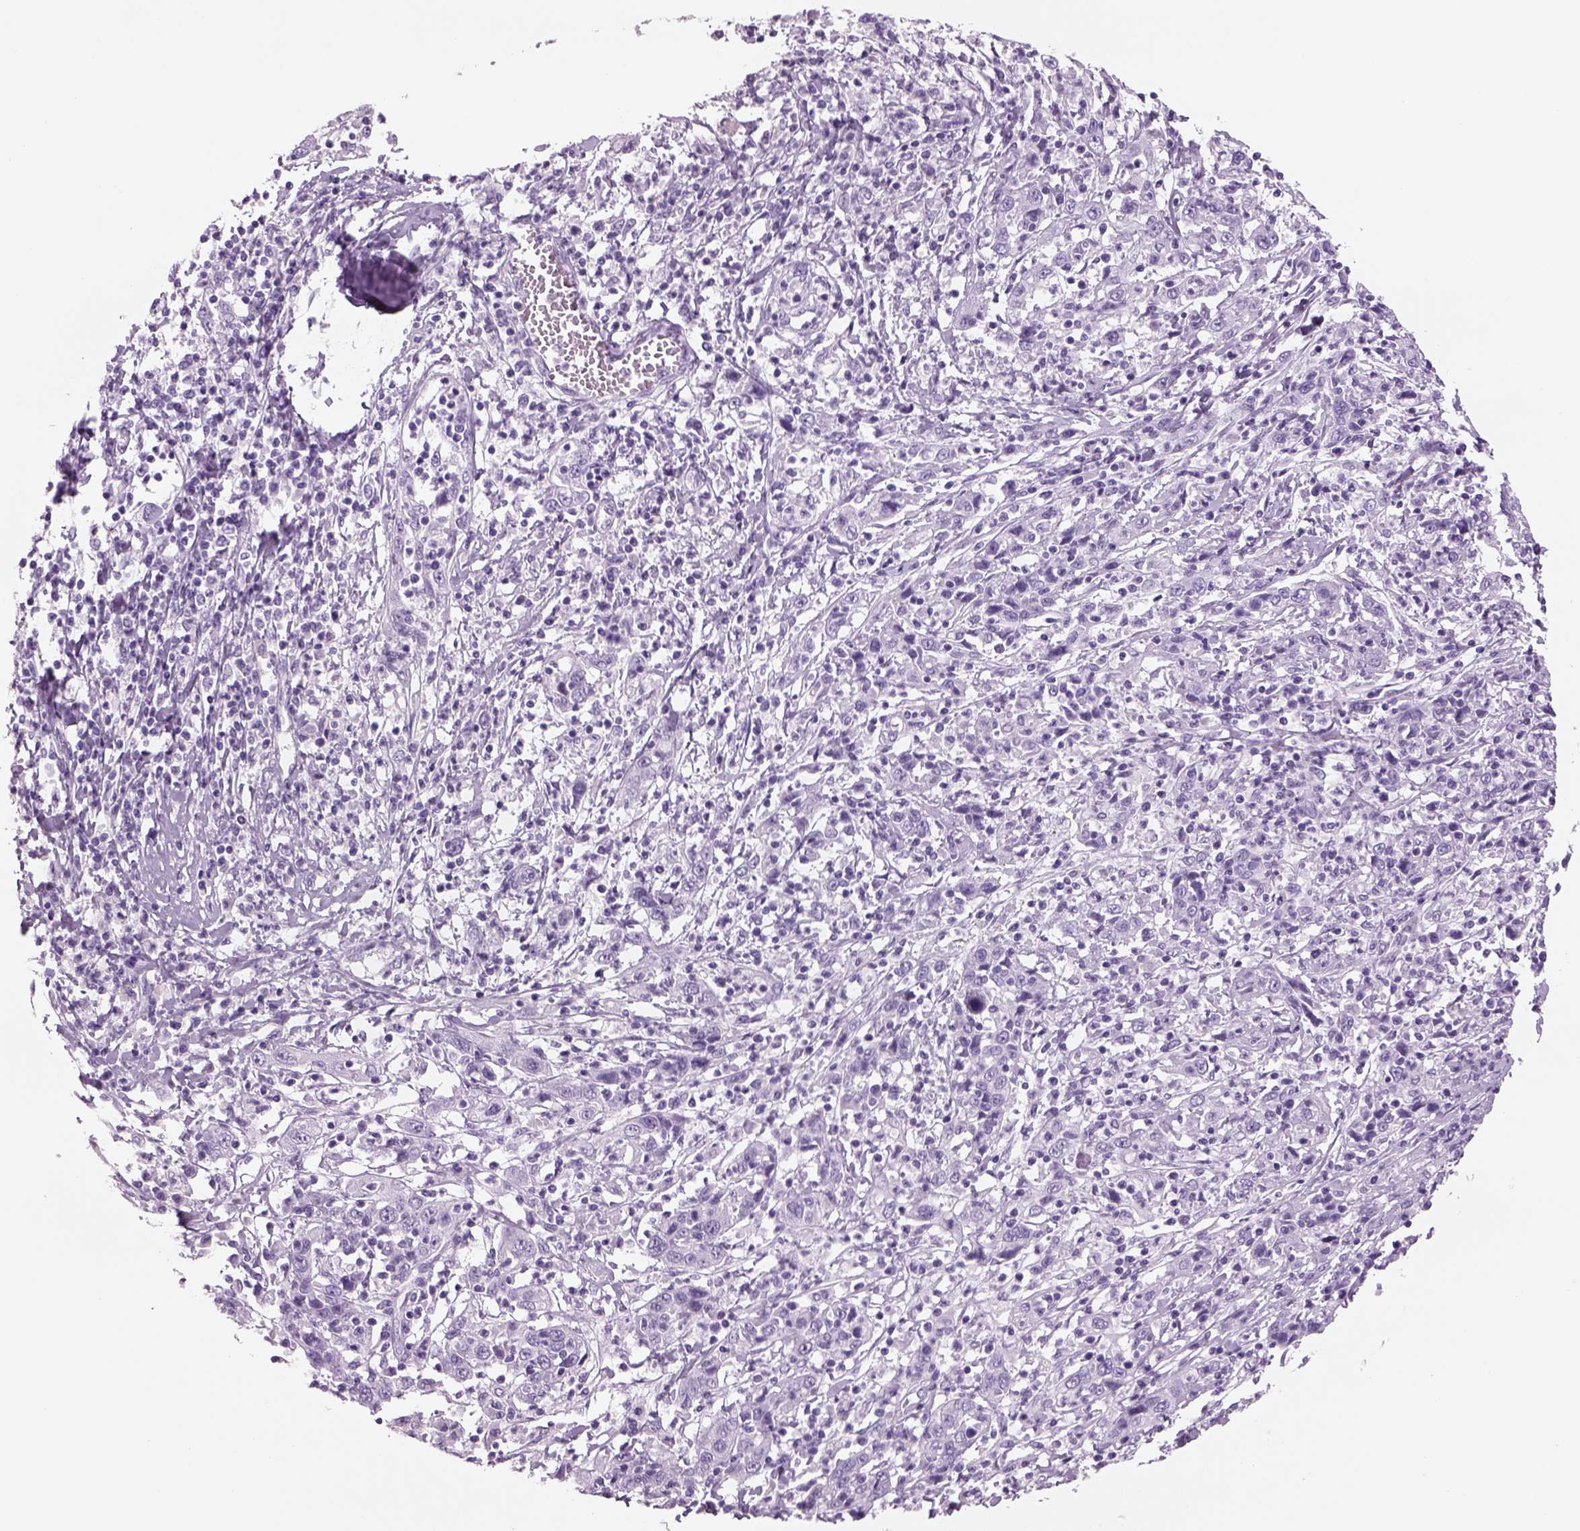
{"staining": {"intensity": "negative", "quantity": "none", "location": "none"}, "tissue": "cervical cancer", "cell_type": "Tumor cells", "image_type": "cancer", "snomed": [{"axis": "morphology", "description": "Squamous cell carcinoma, NOS"}, {"axis": "topography", "description": "Cervix"}], "caption": "Tumor cells show no significant expression in cervical cancer. (Immunohistochemistry, brightfield microscopy, high magnification).", "gene": "RHO", "patient": {"sex": "female", "age": 46}}